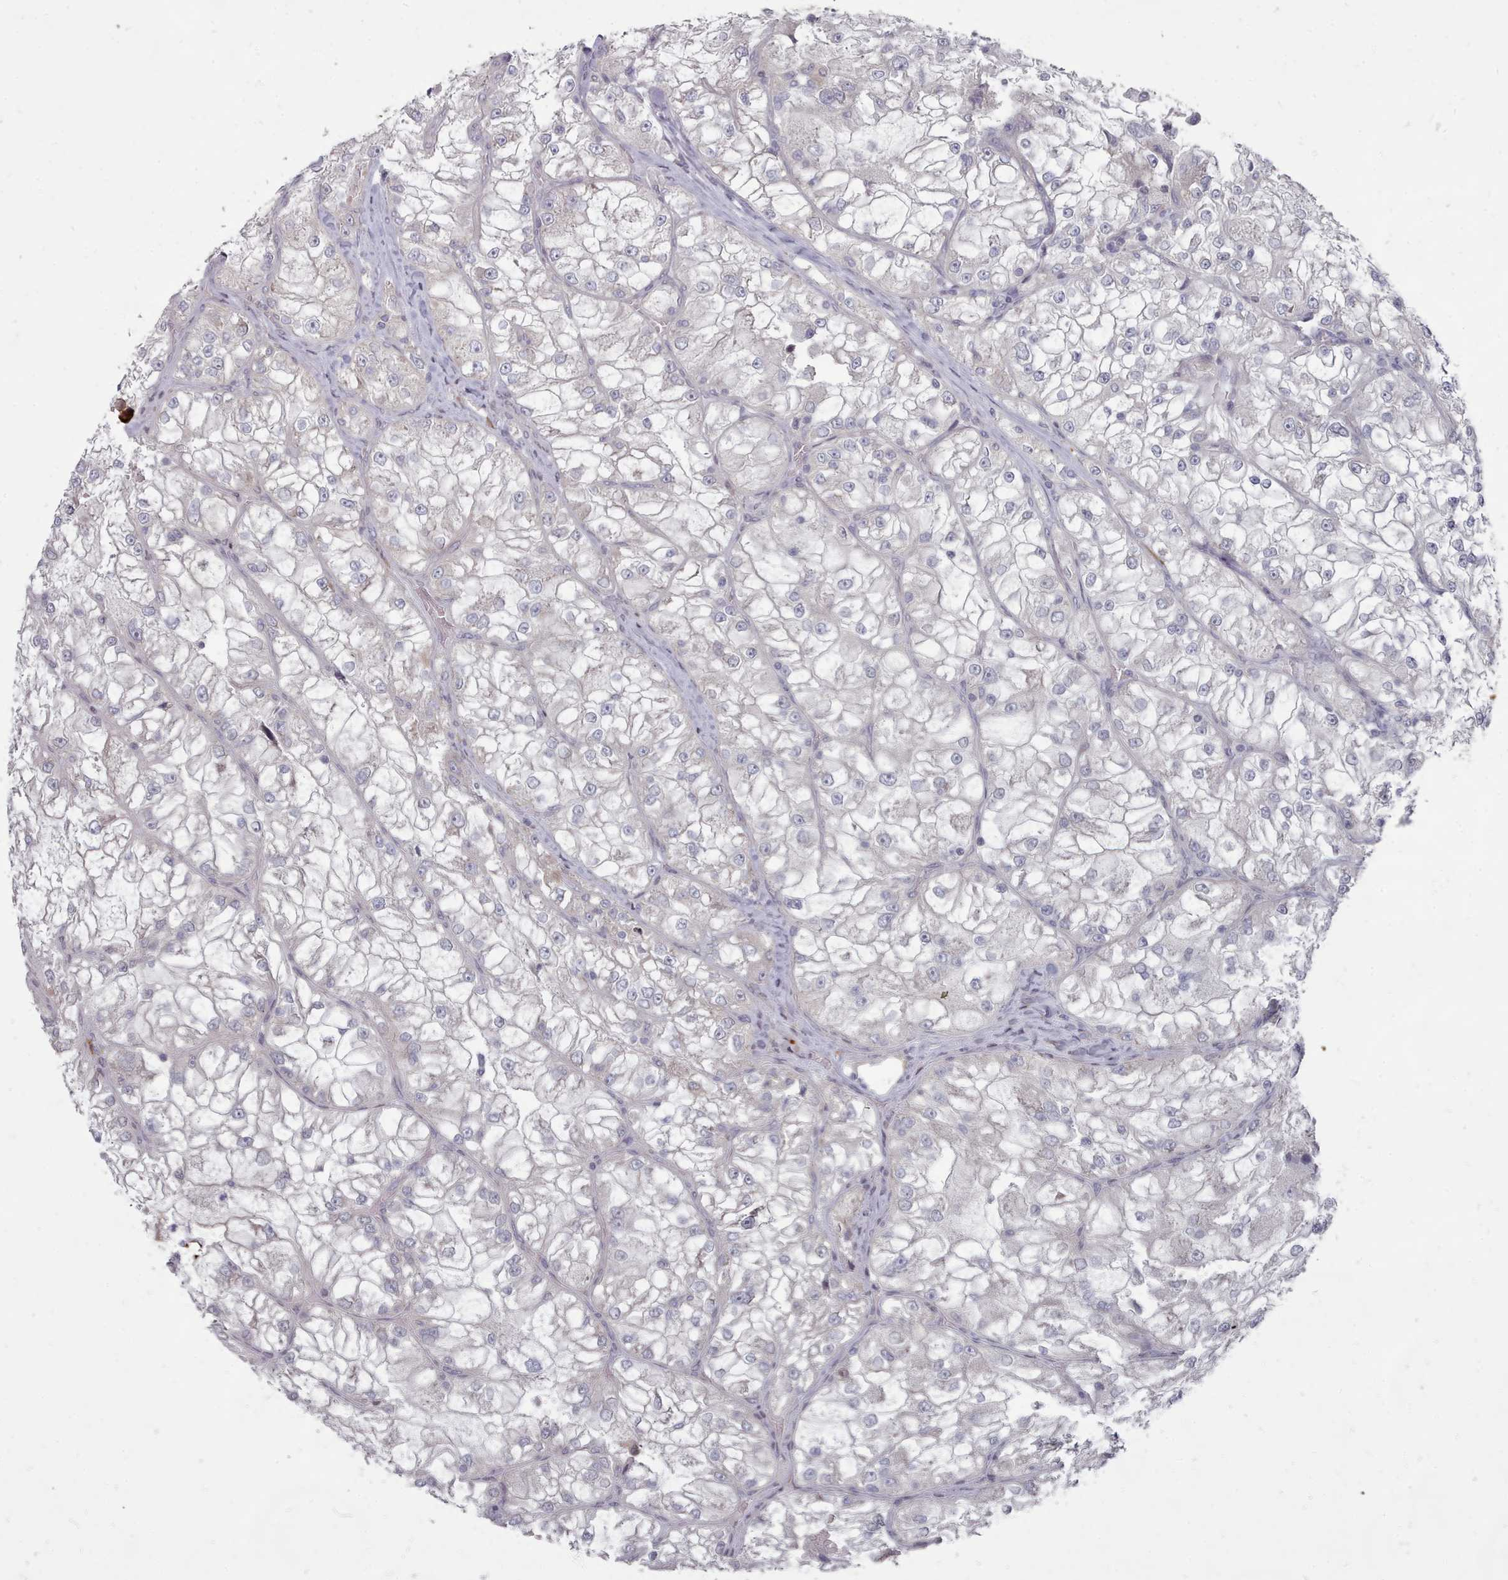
{"staining": {"intensity": "weak", "quantity": "<25%", "location": "cytoplasmic/membranous"}, "tissue": "renal cancer", "cell_type": "Tumor cells", "image_type": "cancer", "snomed": [{"axis": "morphology", "description": "Adenocarcinoma, NOS"}, {"axis": "topography", "description": "Kidney"}], "caption": "This is a histopathology image of IHC staining of renal cancer (adenocarcinoma), which shows no staining in tumor cells.", "gene": "ACKR3", "patient": {"sex": "female", "age": 72}}